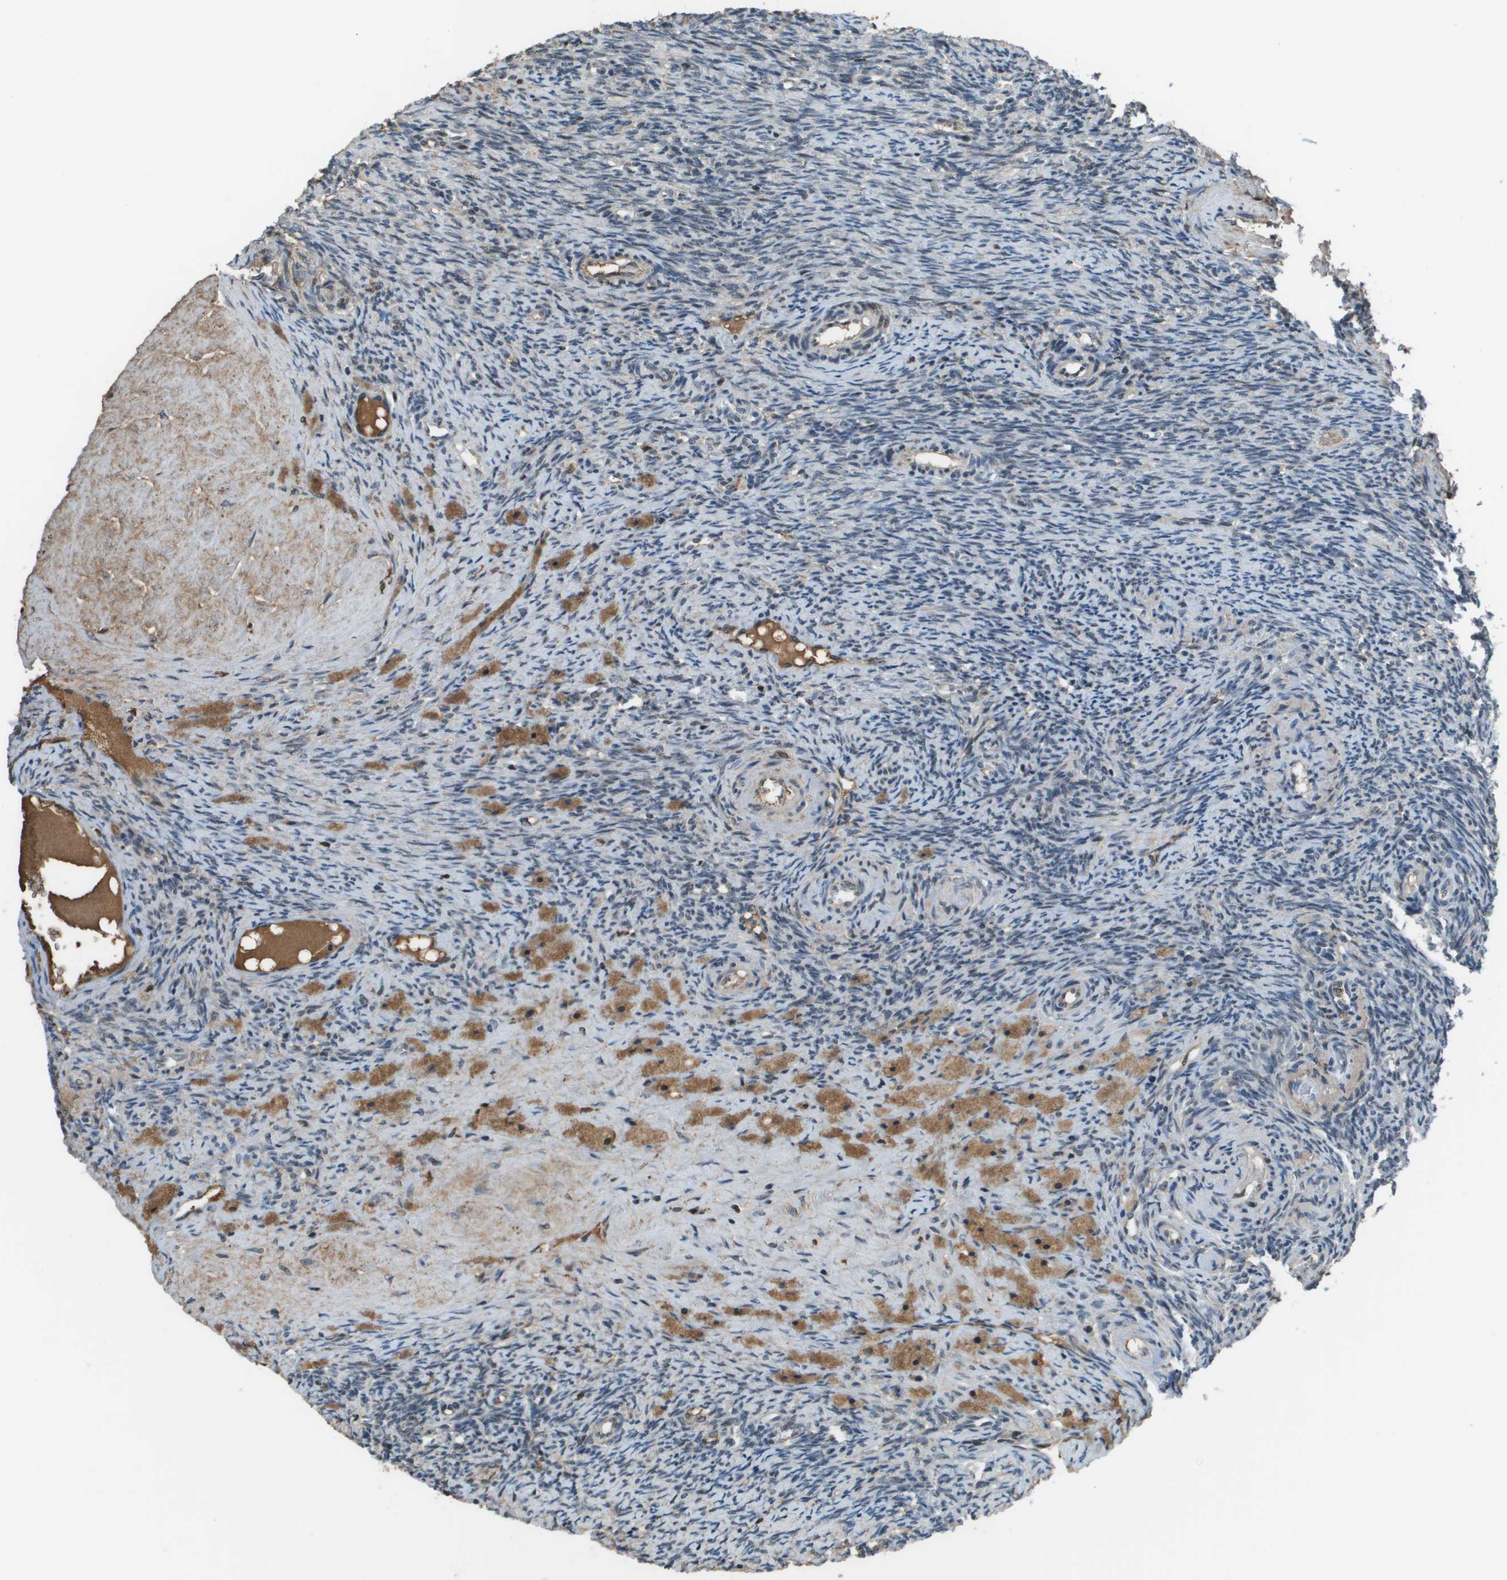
{"staining": {"intensity": "moderate", "quantity": "25%-75%", "location": "nuclear"}, "tissue": "ovary", "cell_type": "Ovarian stroma cells", "image_type": "normal", "snomed": [{"axis": "morphology", "description": "Normal tissue, NOS"}, {"axis": "topography", "description": "Ovary"}], "caption": "Immunohistochemical staining of unremarkable ovary displays medium levels of moderate nuclear staining in approximately 25%-75% of ovarian stroma cells. The staining is performed using DAB brown chromogen to label protein expression. The nuclei are counter-stained blue using hematoxylin.", "gene": "THRAP3", "patient": {"sex": "female", "age": 41}}